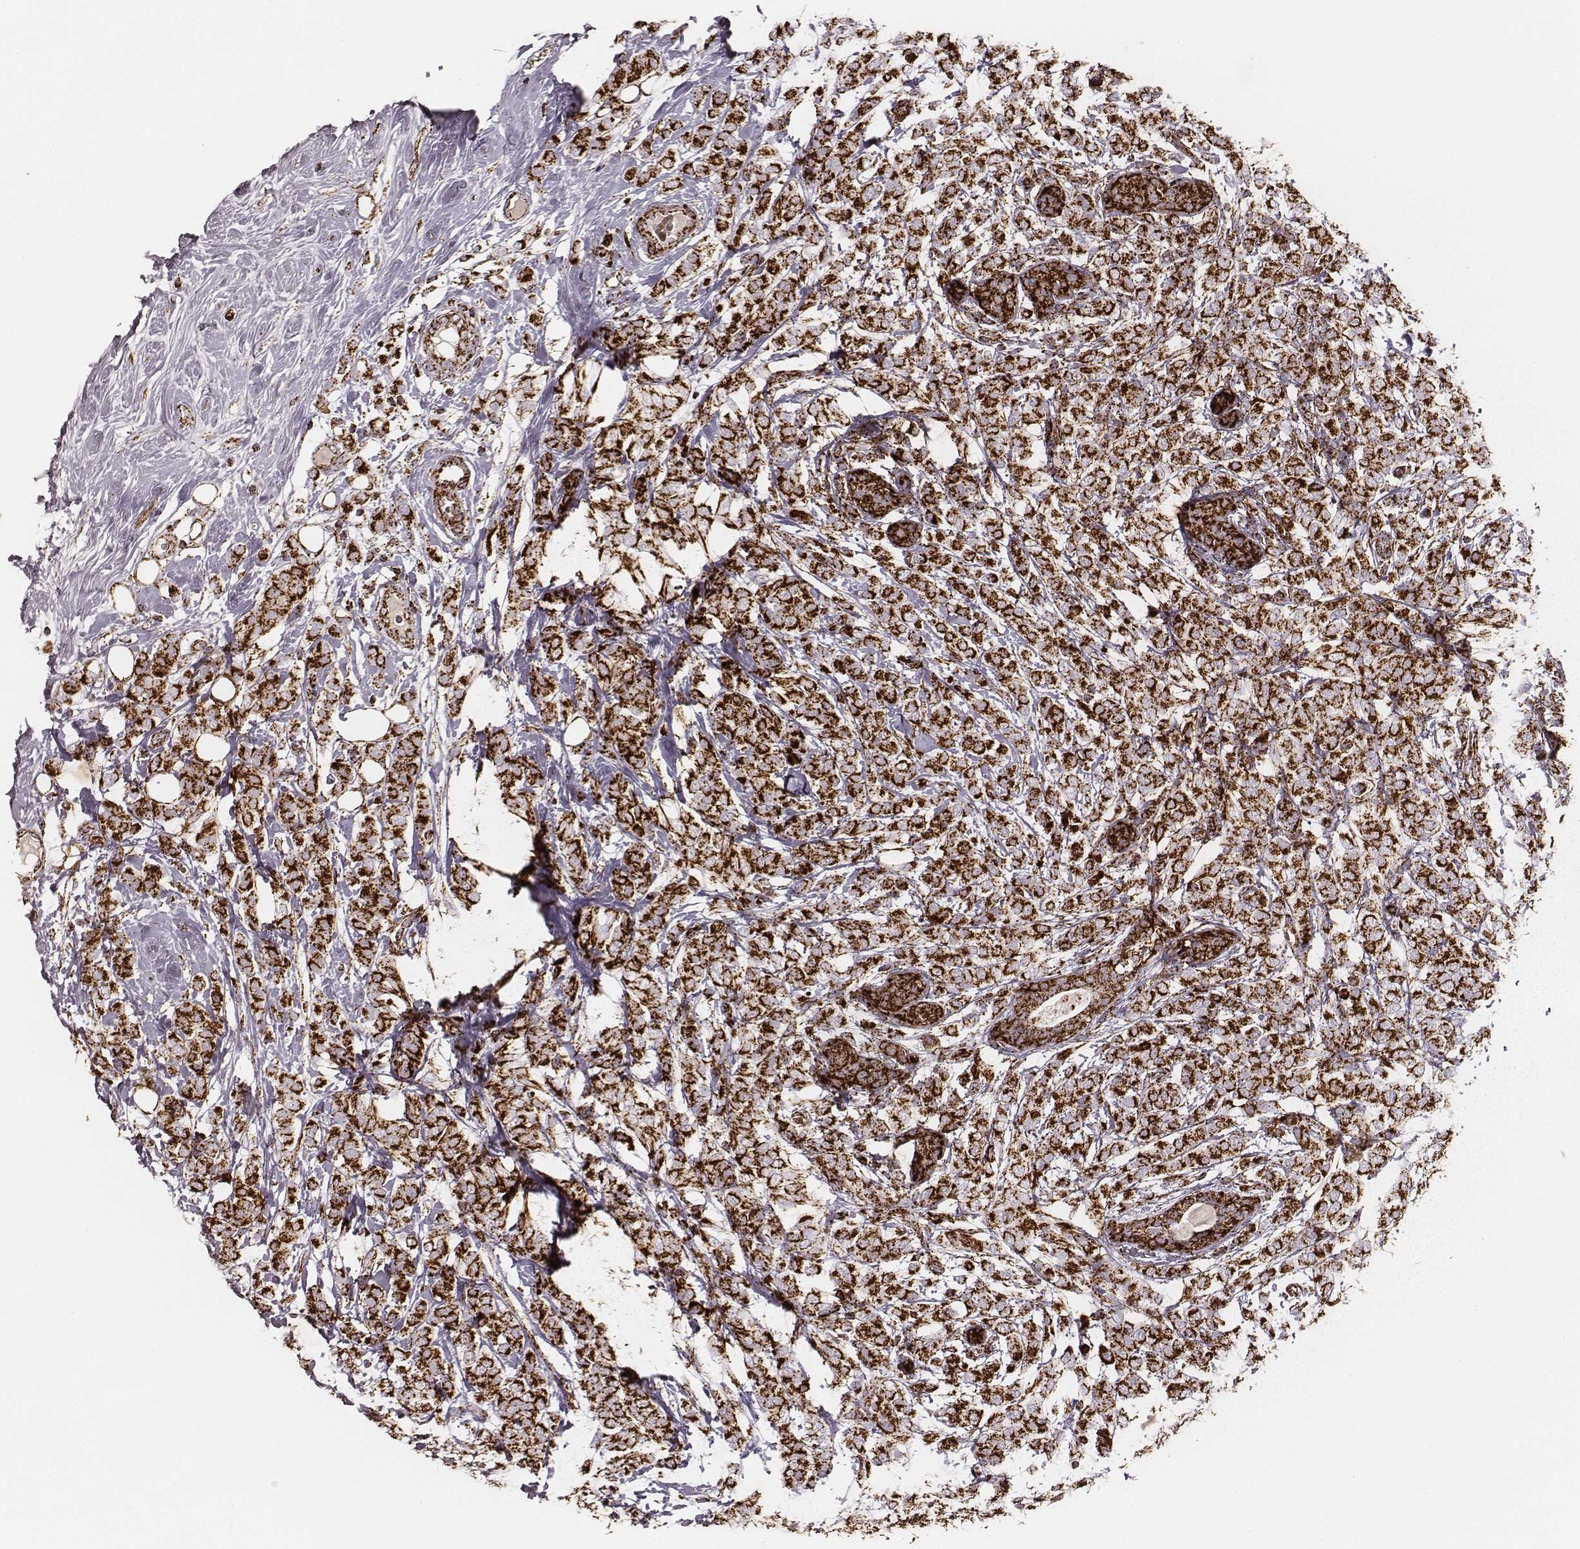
{"staining": {"intensity": "strong", "quantity": ">75%", "location": "cytoplasmic/membranous"}, "tissue": "breast cancer", "cell_type": "Tumor cells", "image_type": "cancer", "snomed": [{"axis": "morphology", "description": "Lobular carcinoma"}, {"axis": "topography", "description": "Breast"}], "caption": "The histopathology image reveals staining of breast cancer (lobular carcinoma), revealing strong cytoplasmic/membranous protein positivity (brown color) within tumor cells.", "gene": "TUFM", "patient": {"sex": "female", "age": 49}}